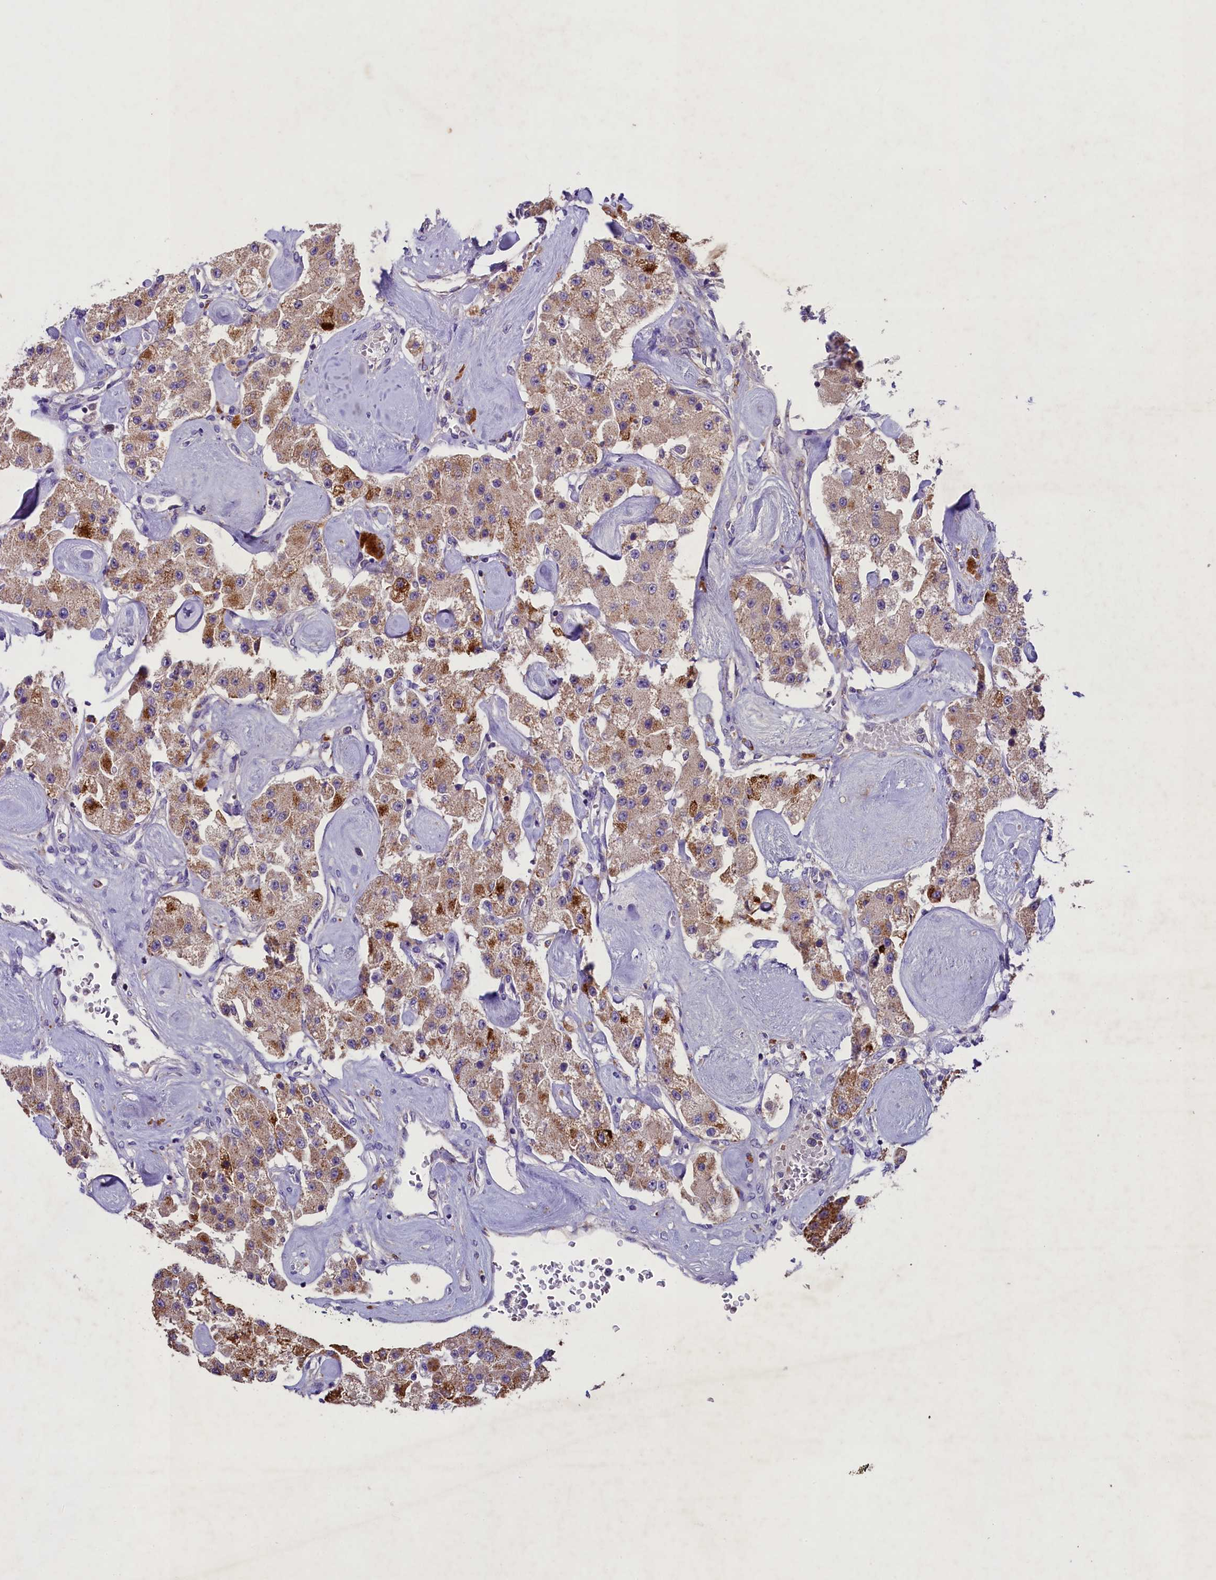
{"staining": {"intensity": "moderate", "quantity": ">75%", "location": "cytoplasmic/membranous"}, "tissue": "carcinoid", "cell_type": "Tumor cells", "image_type": "cancer", "snomed": [{"axis": "morphology", "description": "Carcinoid, malignant, NOS"}, {"axis": "topography", "description": "Pancreas"}], "caption": "This image shows immunohistochemistry (IHC) staining of human carcinoid, with medium moderate cytoplasmic/membranous positivity in approximately >75% of tumor cells.", "gene": "PMPCB", "patient": {"sex": "male", "age": 41}}